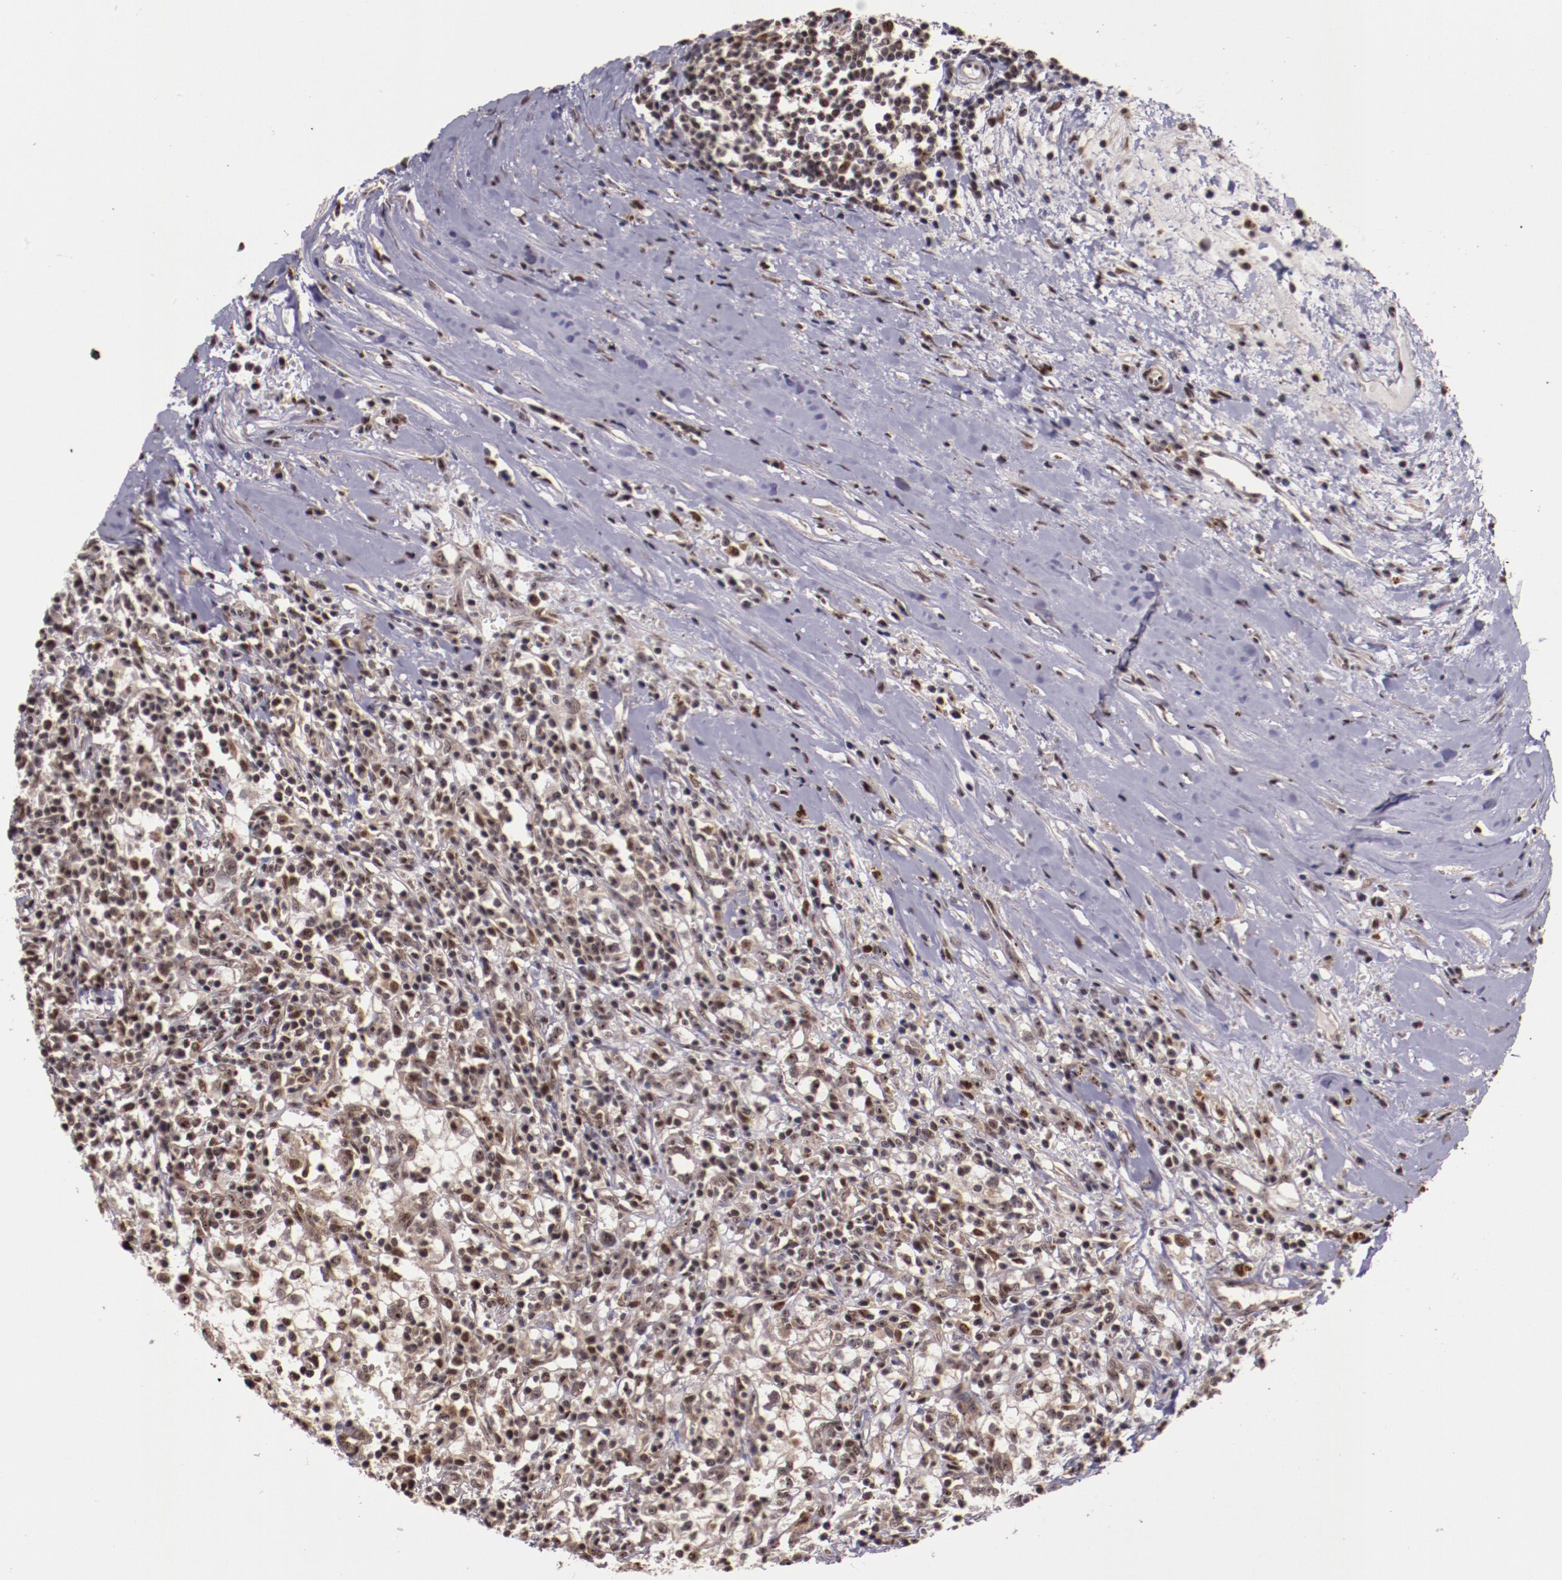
{"staining": {"intensity": "weak", "quantity": "25%-75%", "location": "cytoplasmic/membranous,nuclear"}, "tissue": "renal cancer", "cell_type": "Tumor cells", "image_type": "cancer", "snomed": [{"axis": "morphology", "description": "Adenocarcinoma, NOS"}, {"axis": "topography", "description": "Kidney"}], "caption": "Immunohistochemistry (IHC) of human adenocarcinoma (renal) reveals low levels of weak cytoplasmic/membranous and nuclear positivity in about 25%-75% of tumor cells.", "gene": "CECR2", "patient": {"sex": "male", "age": 82}}